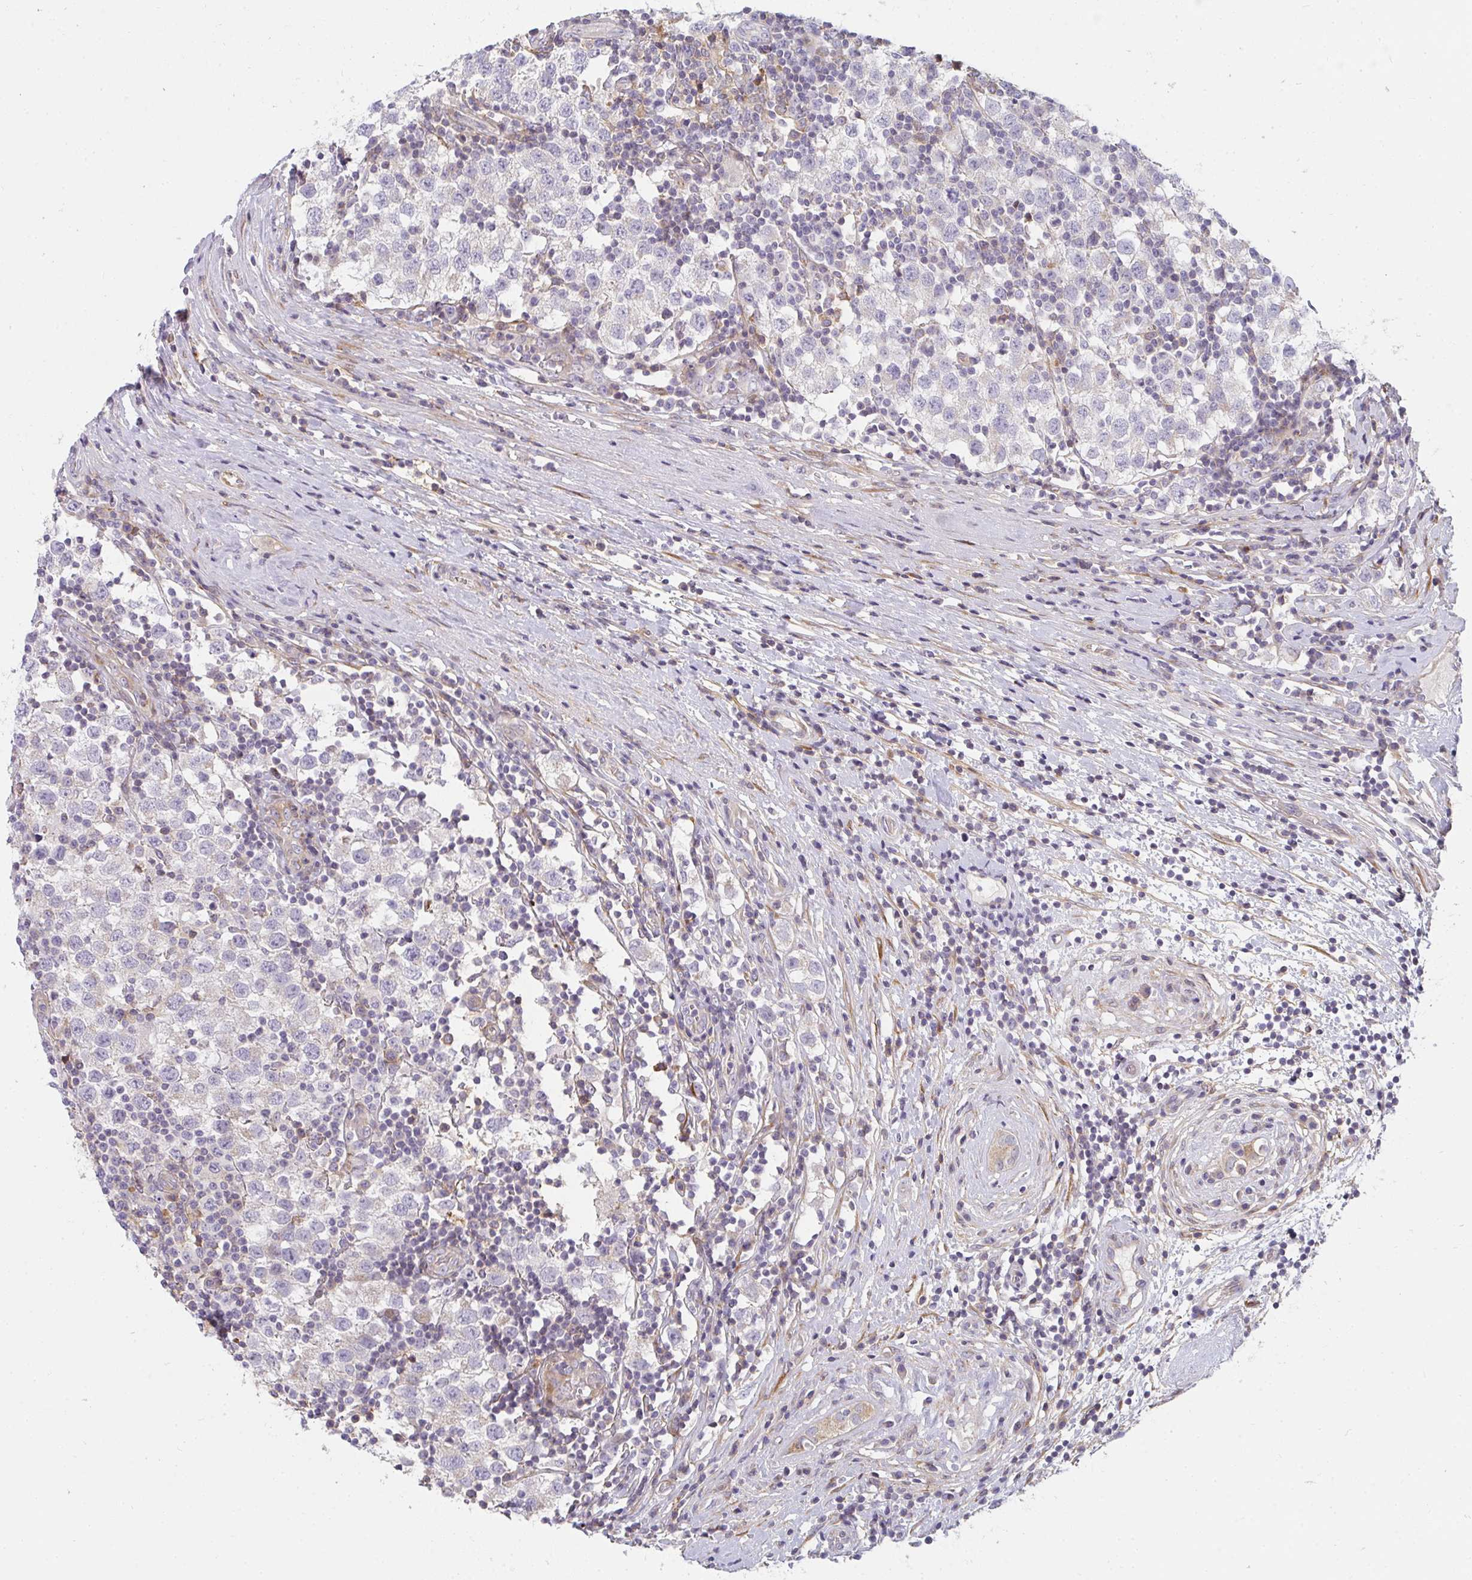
{"staining": {"intensity": "negative", "quantity": "none", "location": "none"}, "tissue": "testis cancer", "cell_type": "Tumor cells", "image_type": "cancer", "snomed": [{"axis": "morphology", "description": "Seminoma, NOS"}, {"axis": "topography", "description": "Testis"}], "caption": "Testis cancer stained for a protein using immunohistochemistry (IHC) shows no staining tumor cells.", "gene": "CSF3R", "patient": {"sex": "male", "age": 34}}